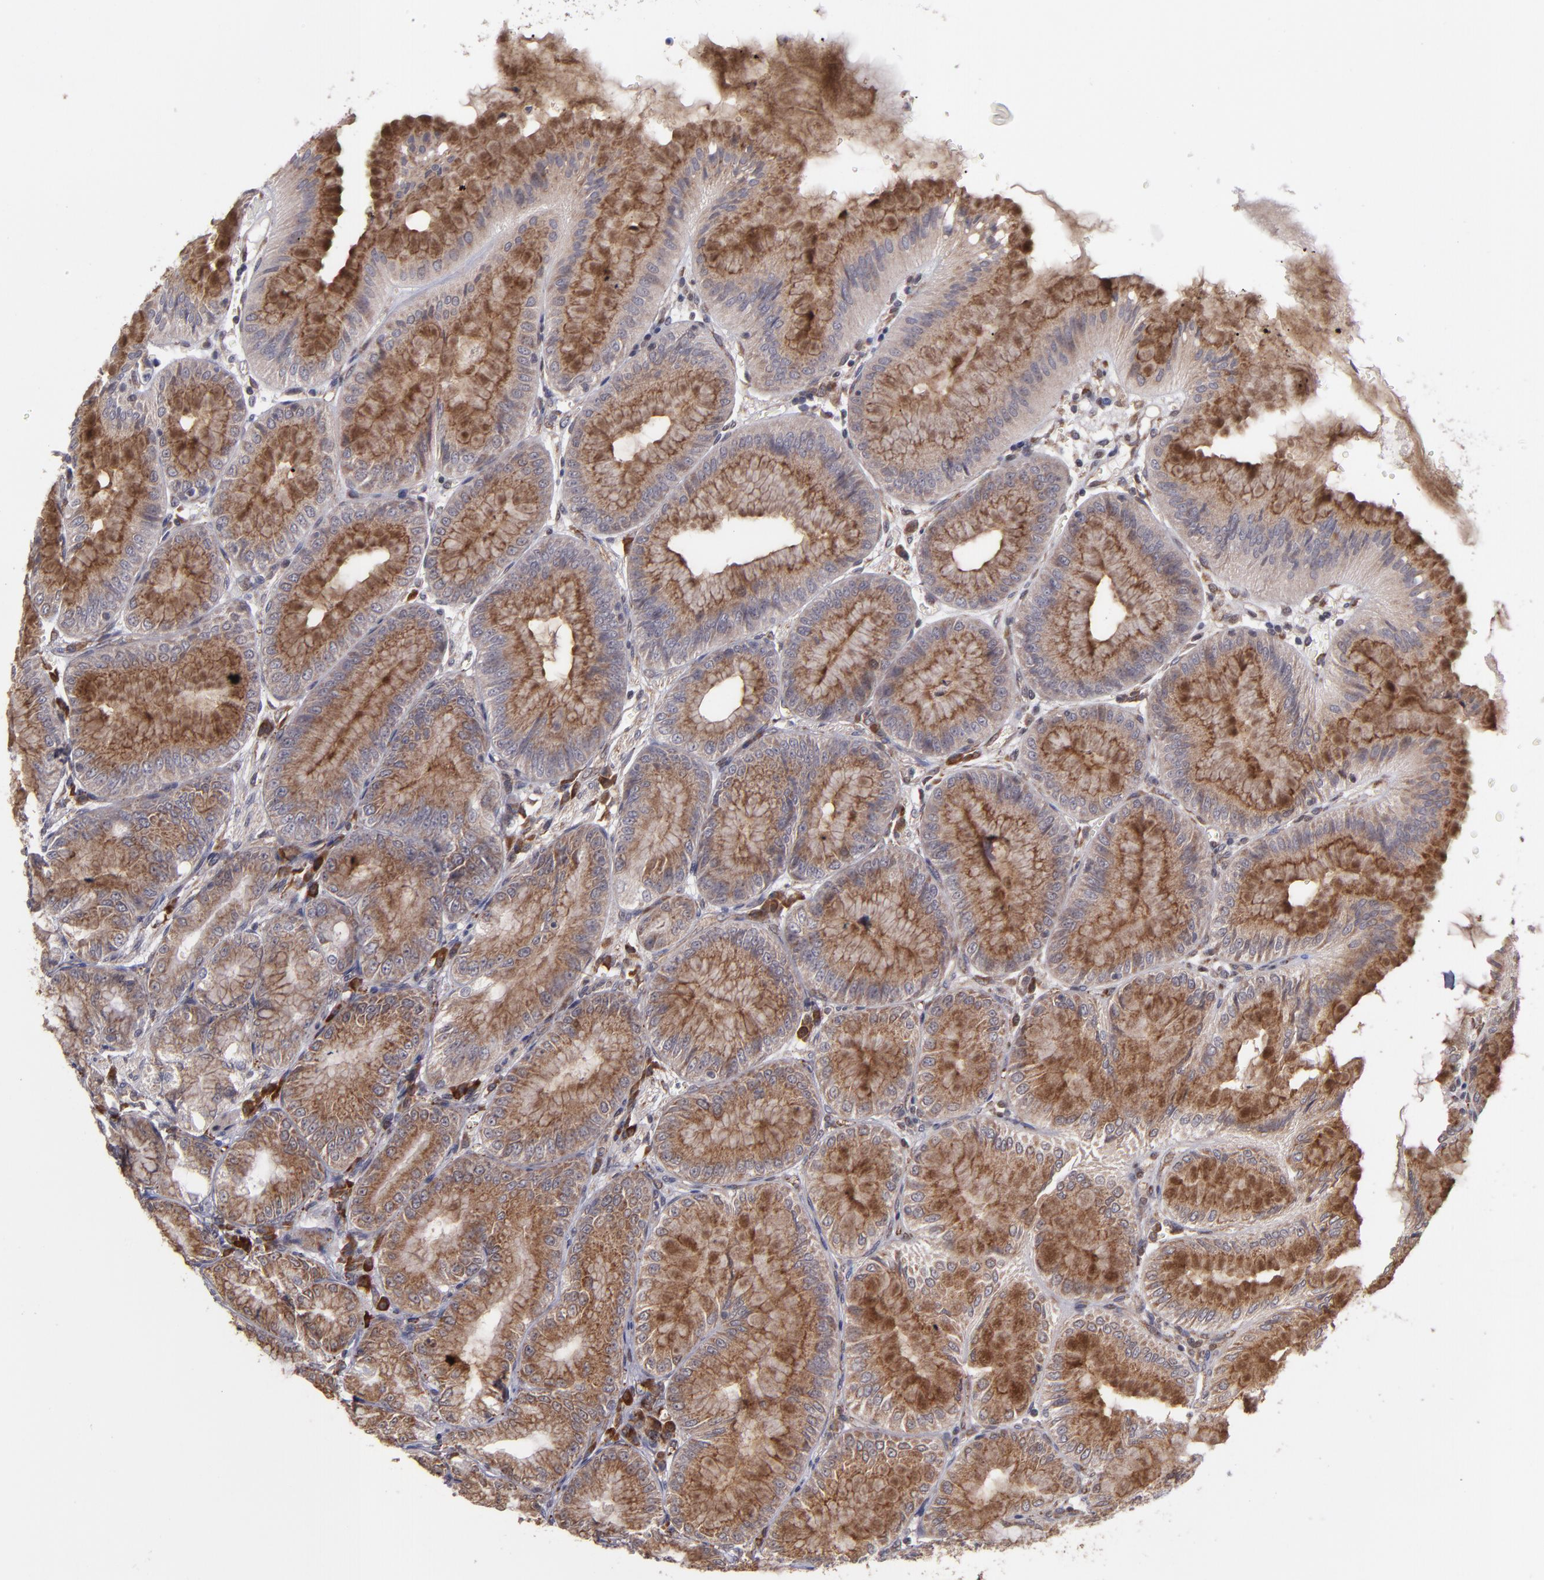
{"staining": {"intensity": "moderate", "quantity": ">75%", "location": "cytoplasmic/membranous"}, "tissue": "stomach", "cell_type": "Glandular cells", "image_type": "normal", "snomed": [{"axis": "morphology", "description": "Normal tissue, NOS"}, {"axis": "topography", "description": "Stomach, lower"}], "caption": "About >75% of glandular cells in benign stomach reveal moderate cytoplasmic/membranous protein positivity as visualized by brown immunohistochemical staining.", "gene": "CASP1", "patient": {"sex": "male", "age": 71}}